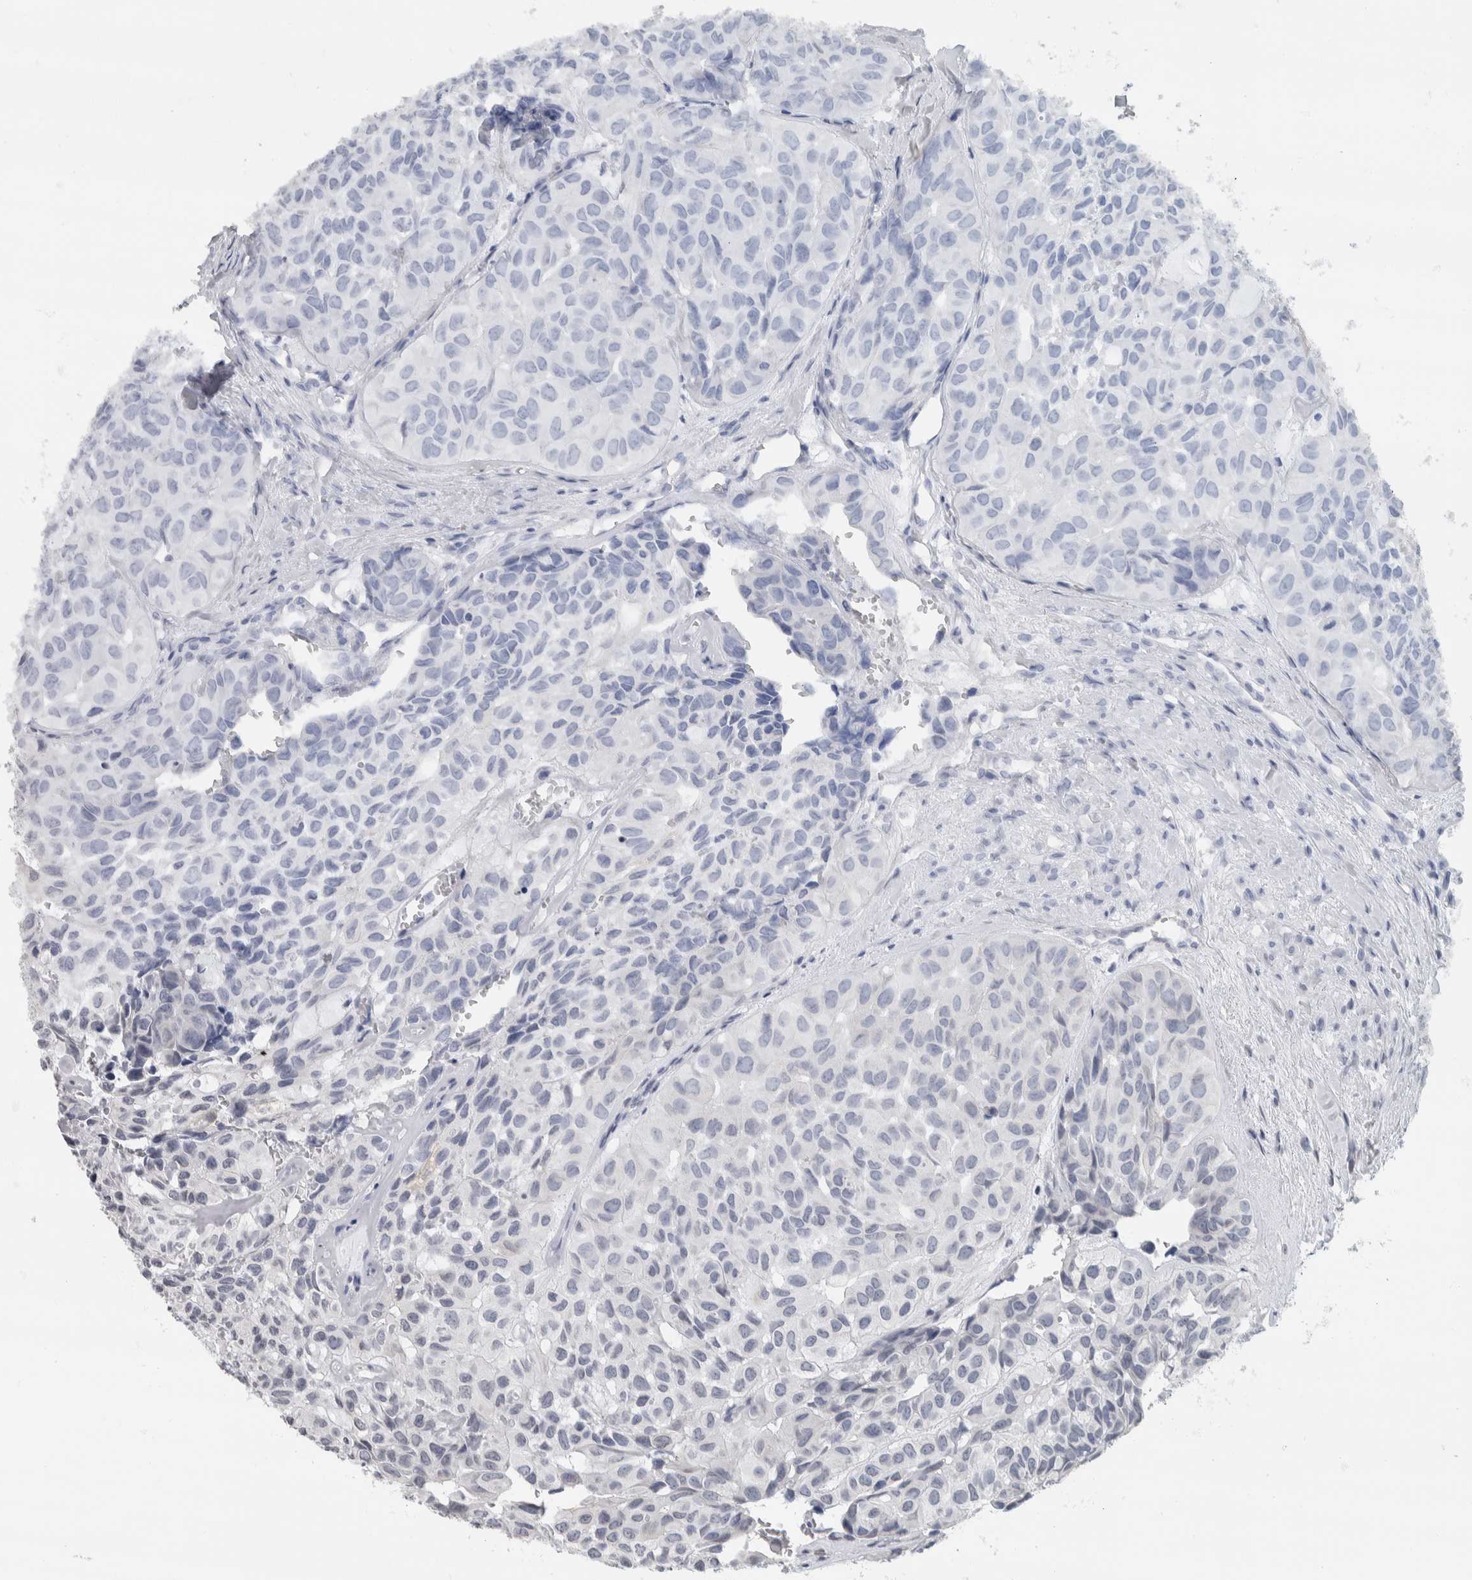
{"staining": {"intensity": "negative", "quantity": "none", "location": "none"}, "tissue": "head and neck cancer", "cell_type": "Tumor cells", "image_type": "cancer", "snomed": [{"axis": "morphology", "description": "Adenocarcinoma, NOS"}, {"axis": "topography", "description": "Salivary gland, NOS"}, {"axis": "topography", "description": "Head-Neck"}], "caption": "Immunohistochemistry of adenocarcinoma (head and neck) shows no positivity in tumor cells.", "gene": "NEFM", "patient": {"sex": "female", "age": 76}}